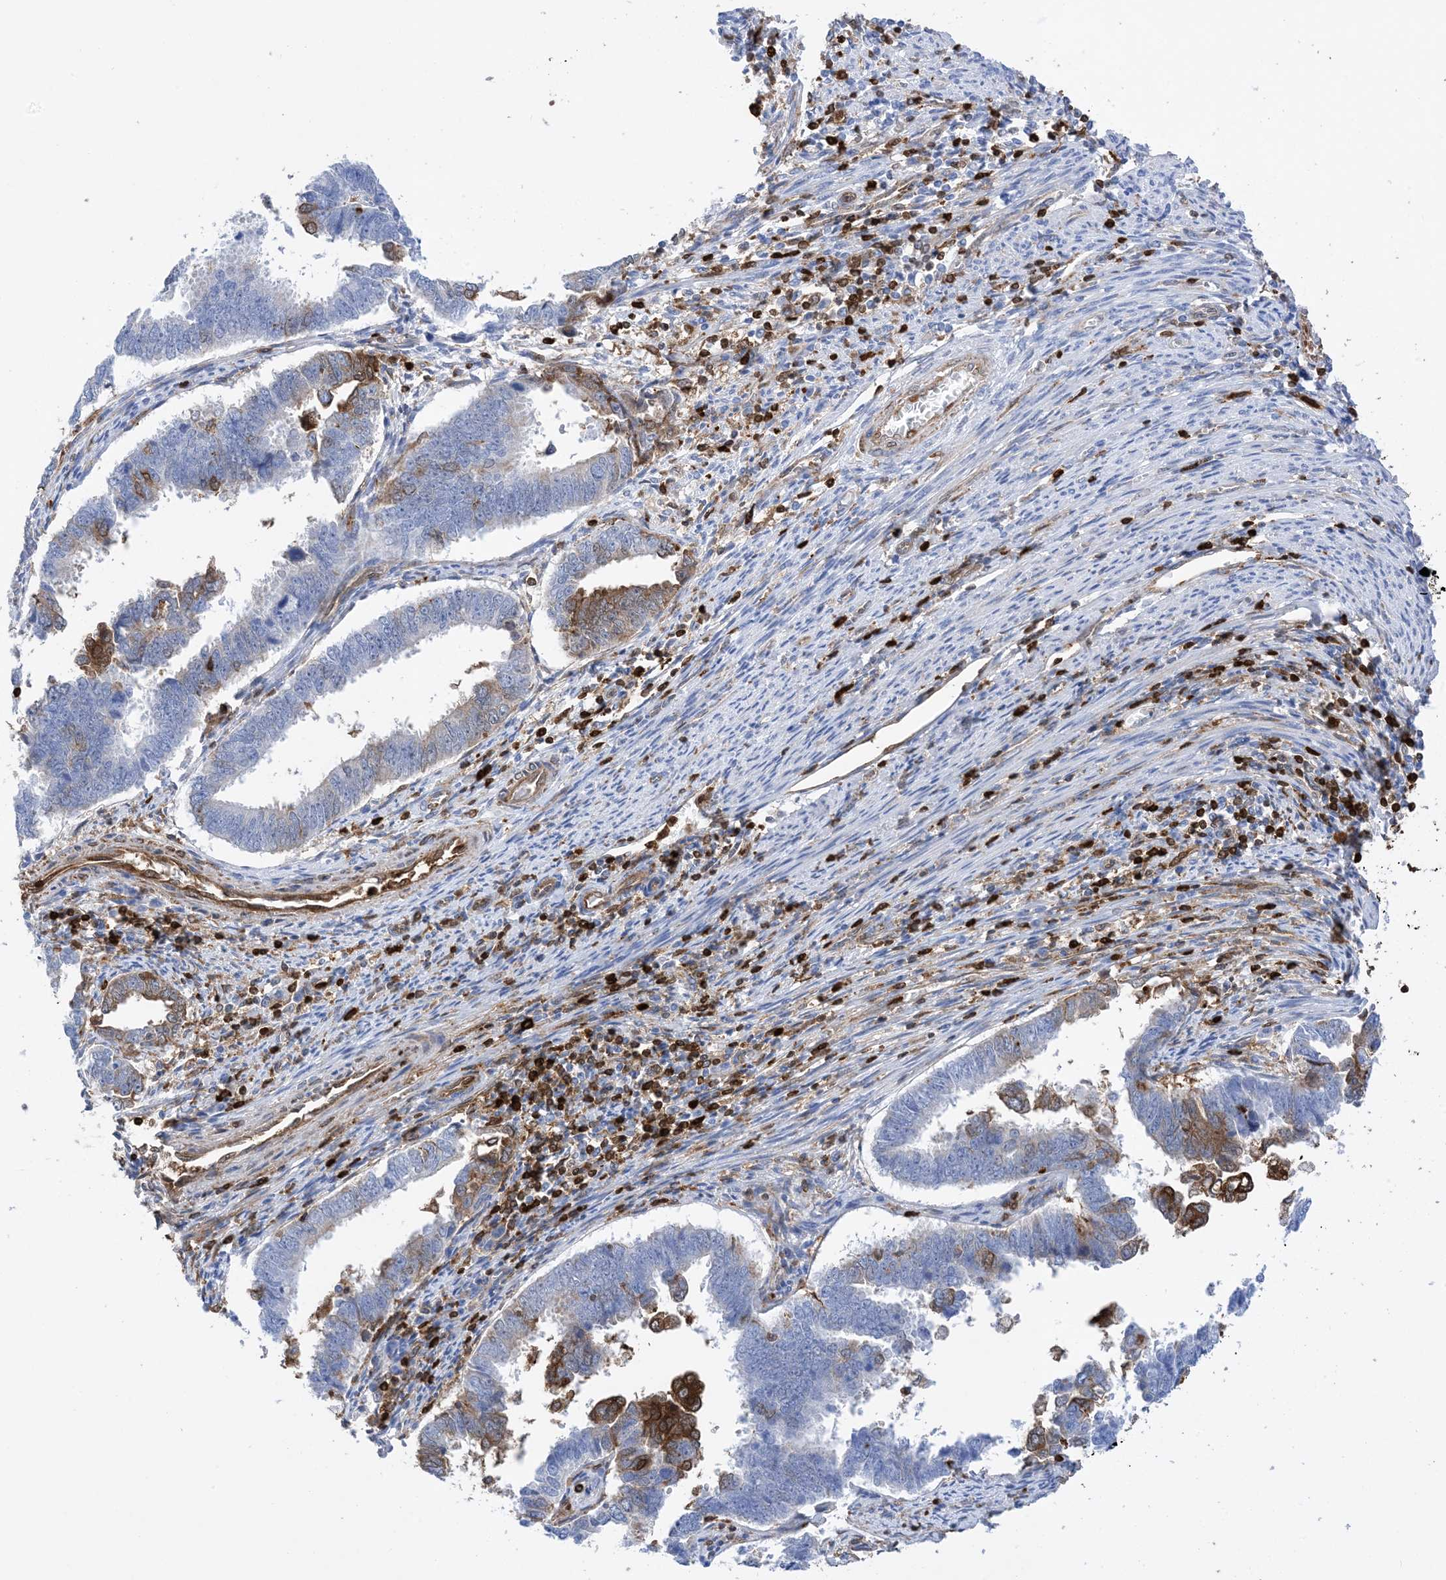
{"staining": {"intensity": "moderate", "quantity": "<25%", "location": "cytoplasmic/membranous"}, "tissue": "endometrial cancer", "cell_type": "Tumor cells", "image_type": "cancer", "snomed": [{"axis": "morphology", "description": "Adenocarcinoma, NOS"}, {"axis": "topography", "description": "Endometrium"}], "caption": "The micrograph reveals staining of endometrial adenocarcinoma, revealing moderate cytoplasmic/membranous protein staining (brown color) within tumor cells. (IHC, brightfield microscopy, high magnification).", "gene": "ANXA1", "patient": {"sex": "female", "age": 75}}